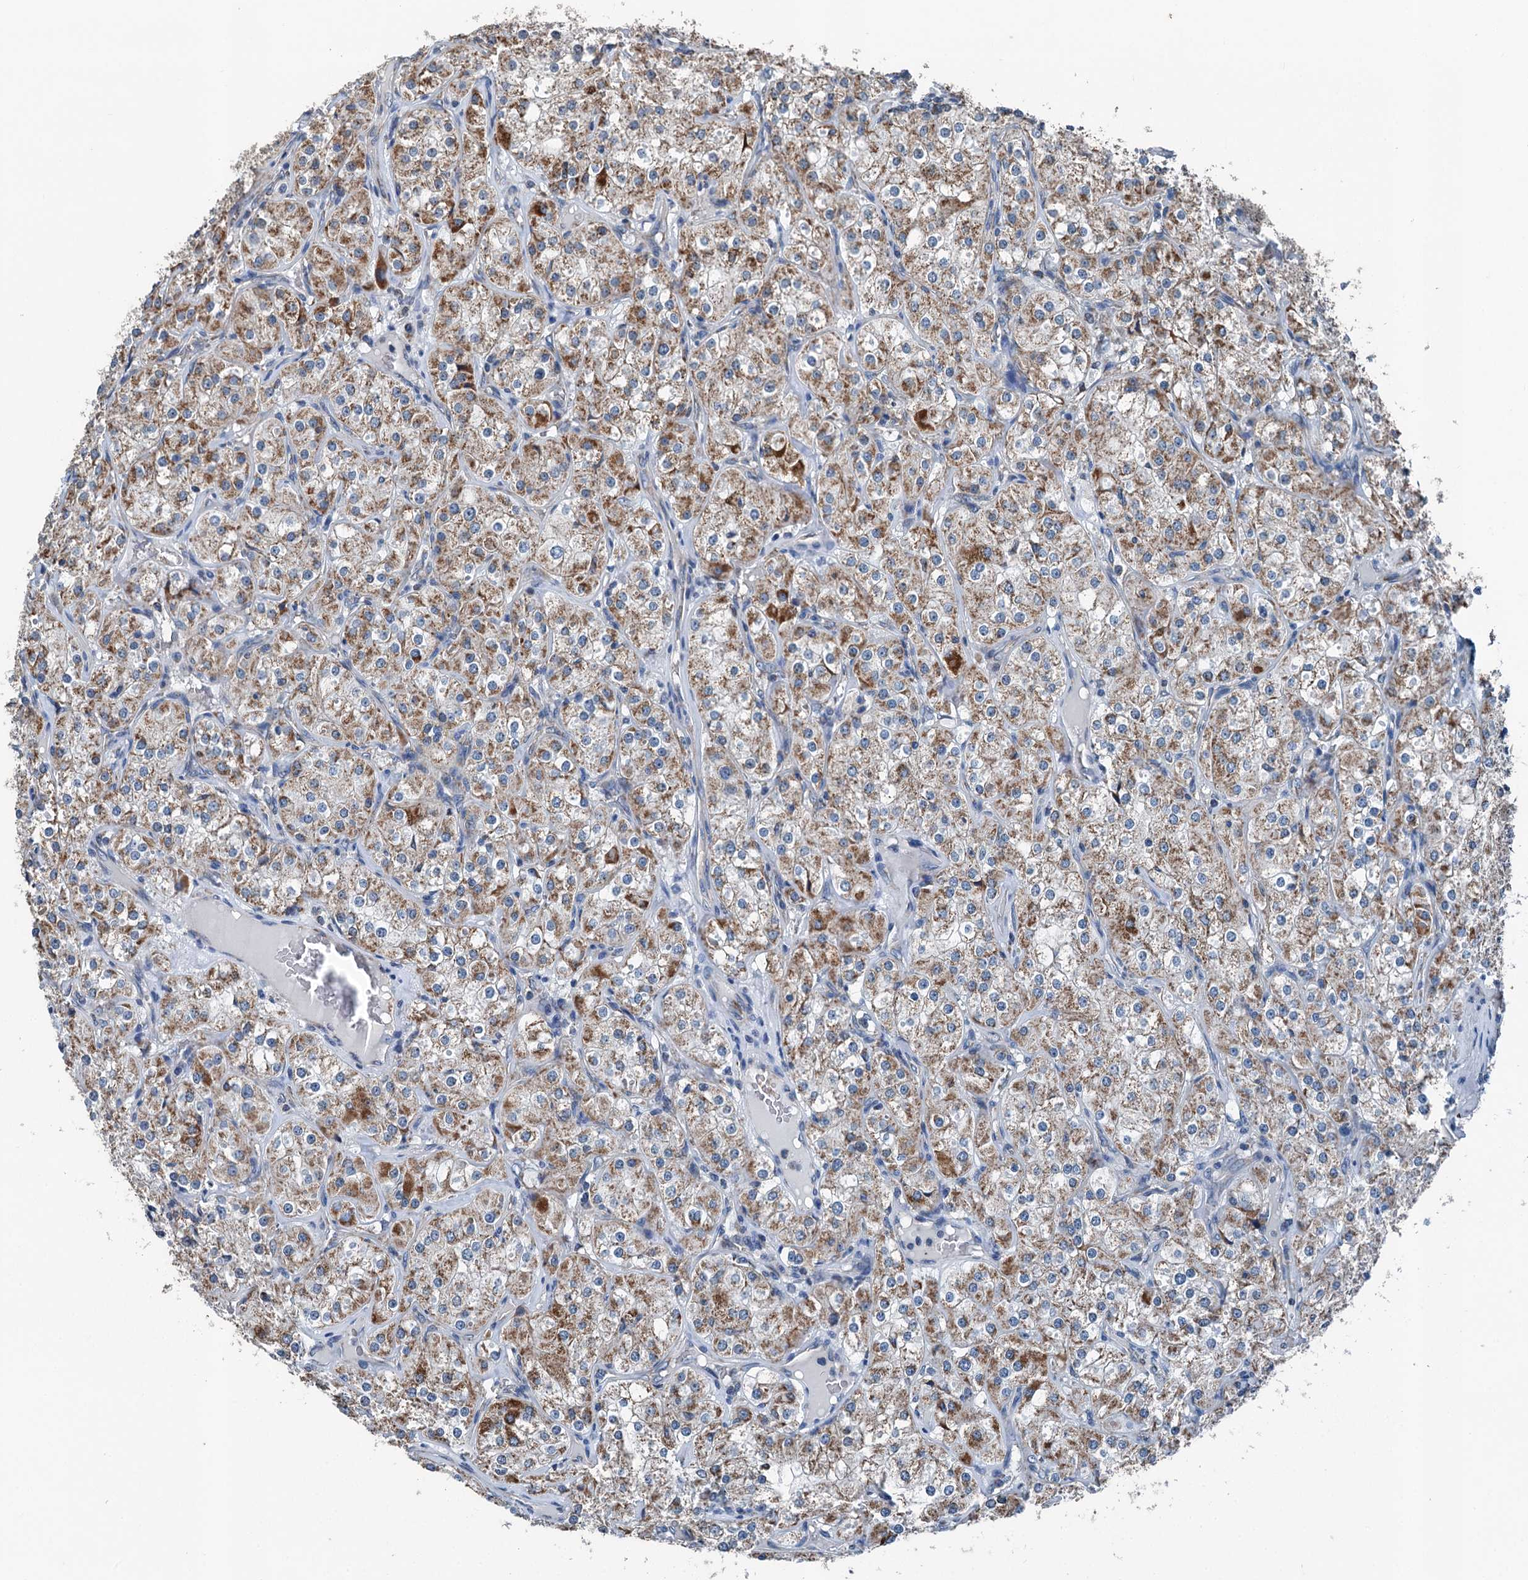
{"staining": {"intensity": "strong", "quantity": "25%-75%", "location": "cytoplasmic/membranous"}, "tissue": "renal cancer", "cell_type": "Tumor cells", "image_type": "cancer", "snomed": [{"axis": "morphology", "description": "Adenocarcinoma, NOS"}, {"axis": "topography", "description": "Kidney"}], "caption": "A histopathology image of renal cancer stained for a protein displays strong cytoplasmic/membranous brown staining in tumor cells.", "gene": "TRPT1", "patient": {"sex": "male", "age": 77}}